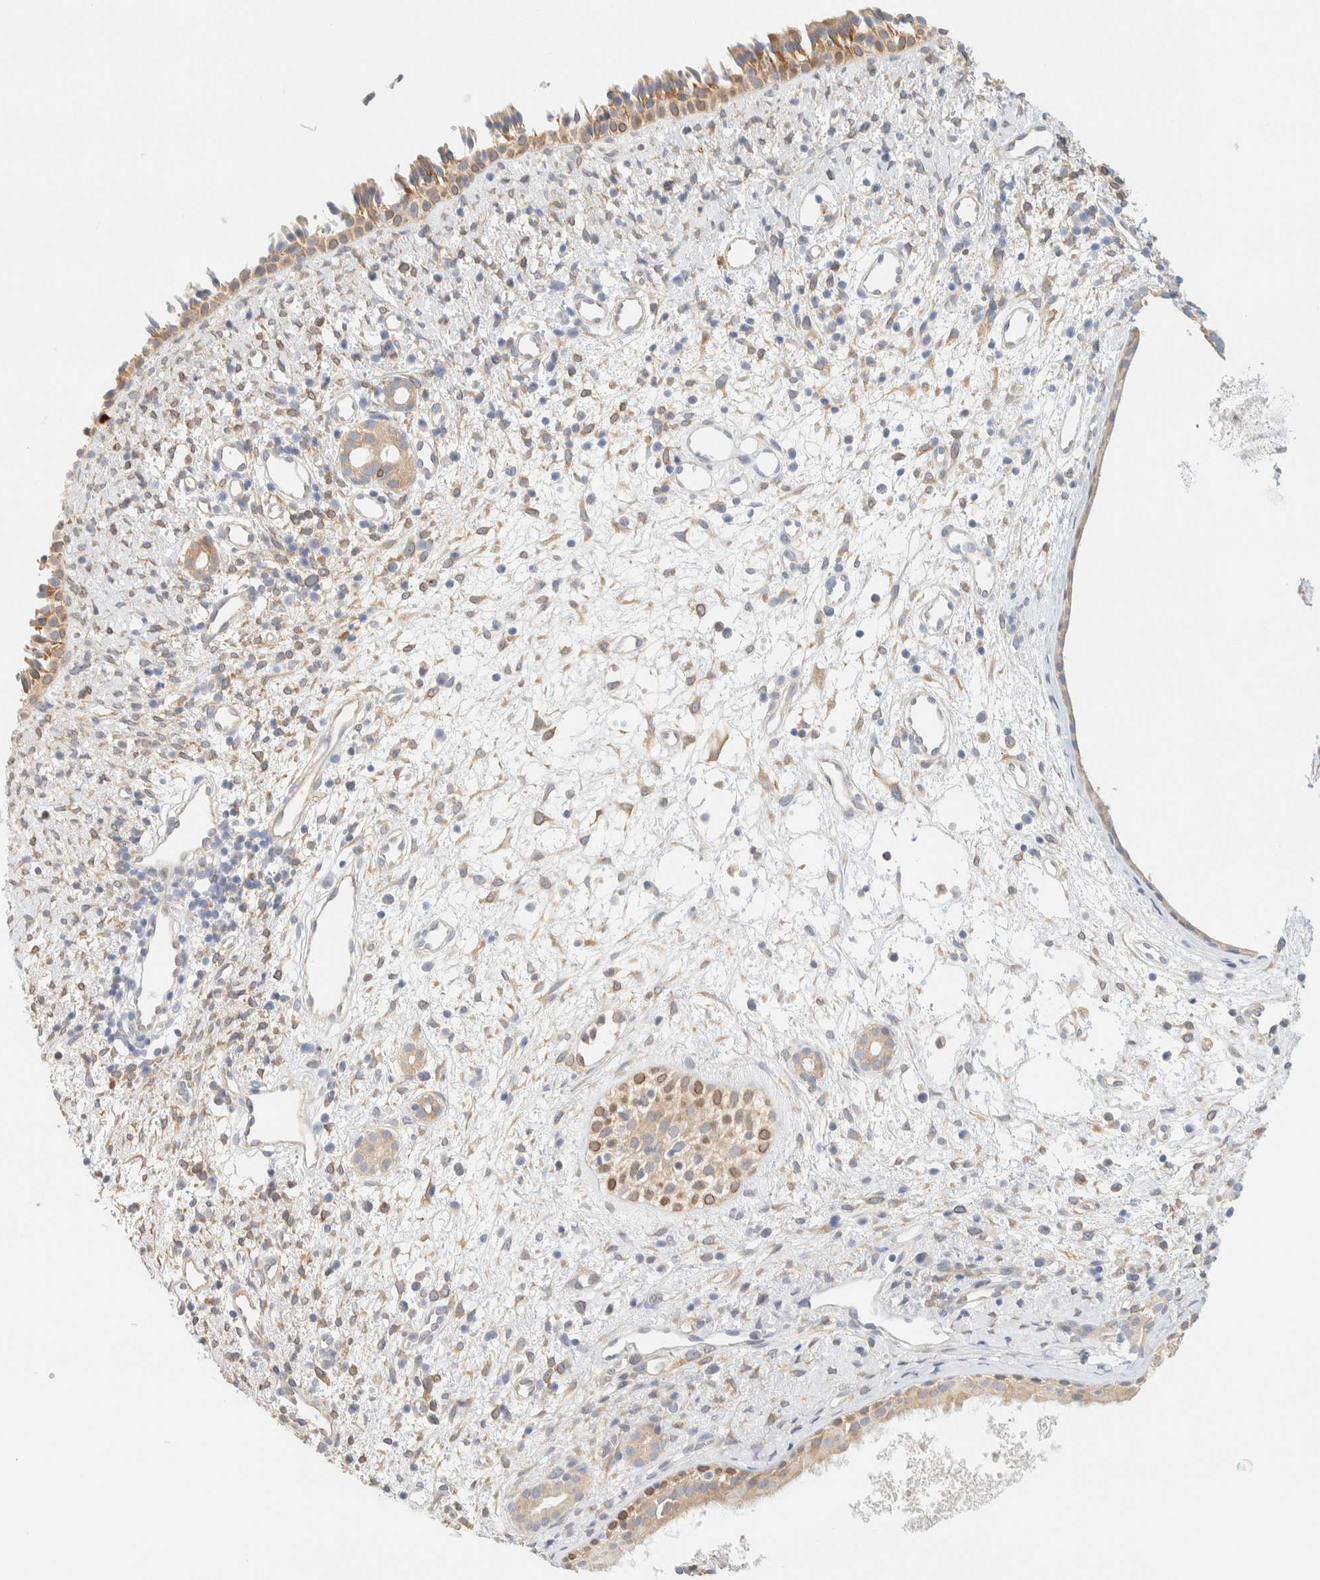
{"staining": {"intensity": "moderate", "quantity": ">75%", "location": "cytoplasmic/membranous"}, "tissue": "nasopharynx", "cell_type": "Respiratory epithelial cells", "image_type": "normal", "snomed": [{"axis": "morphology", "description": "Normal tissue, NOS"}, {"axis": "topography", "description": "Nasopharynx"}], "caption": "Immunohistochemical staining of benign human nasopharynx reveals medium levels of moderate cytoplasmic/membranous positivity in about >75% of respiratory epithelial cells. The protein is stained brown, and the nuclei are stained in blue (DAB IHC with brightfield microscopy, high magnification).", "gene": "NT5C", "patient": {"sex": "male", "age": 22}}